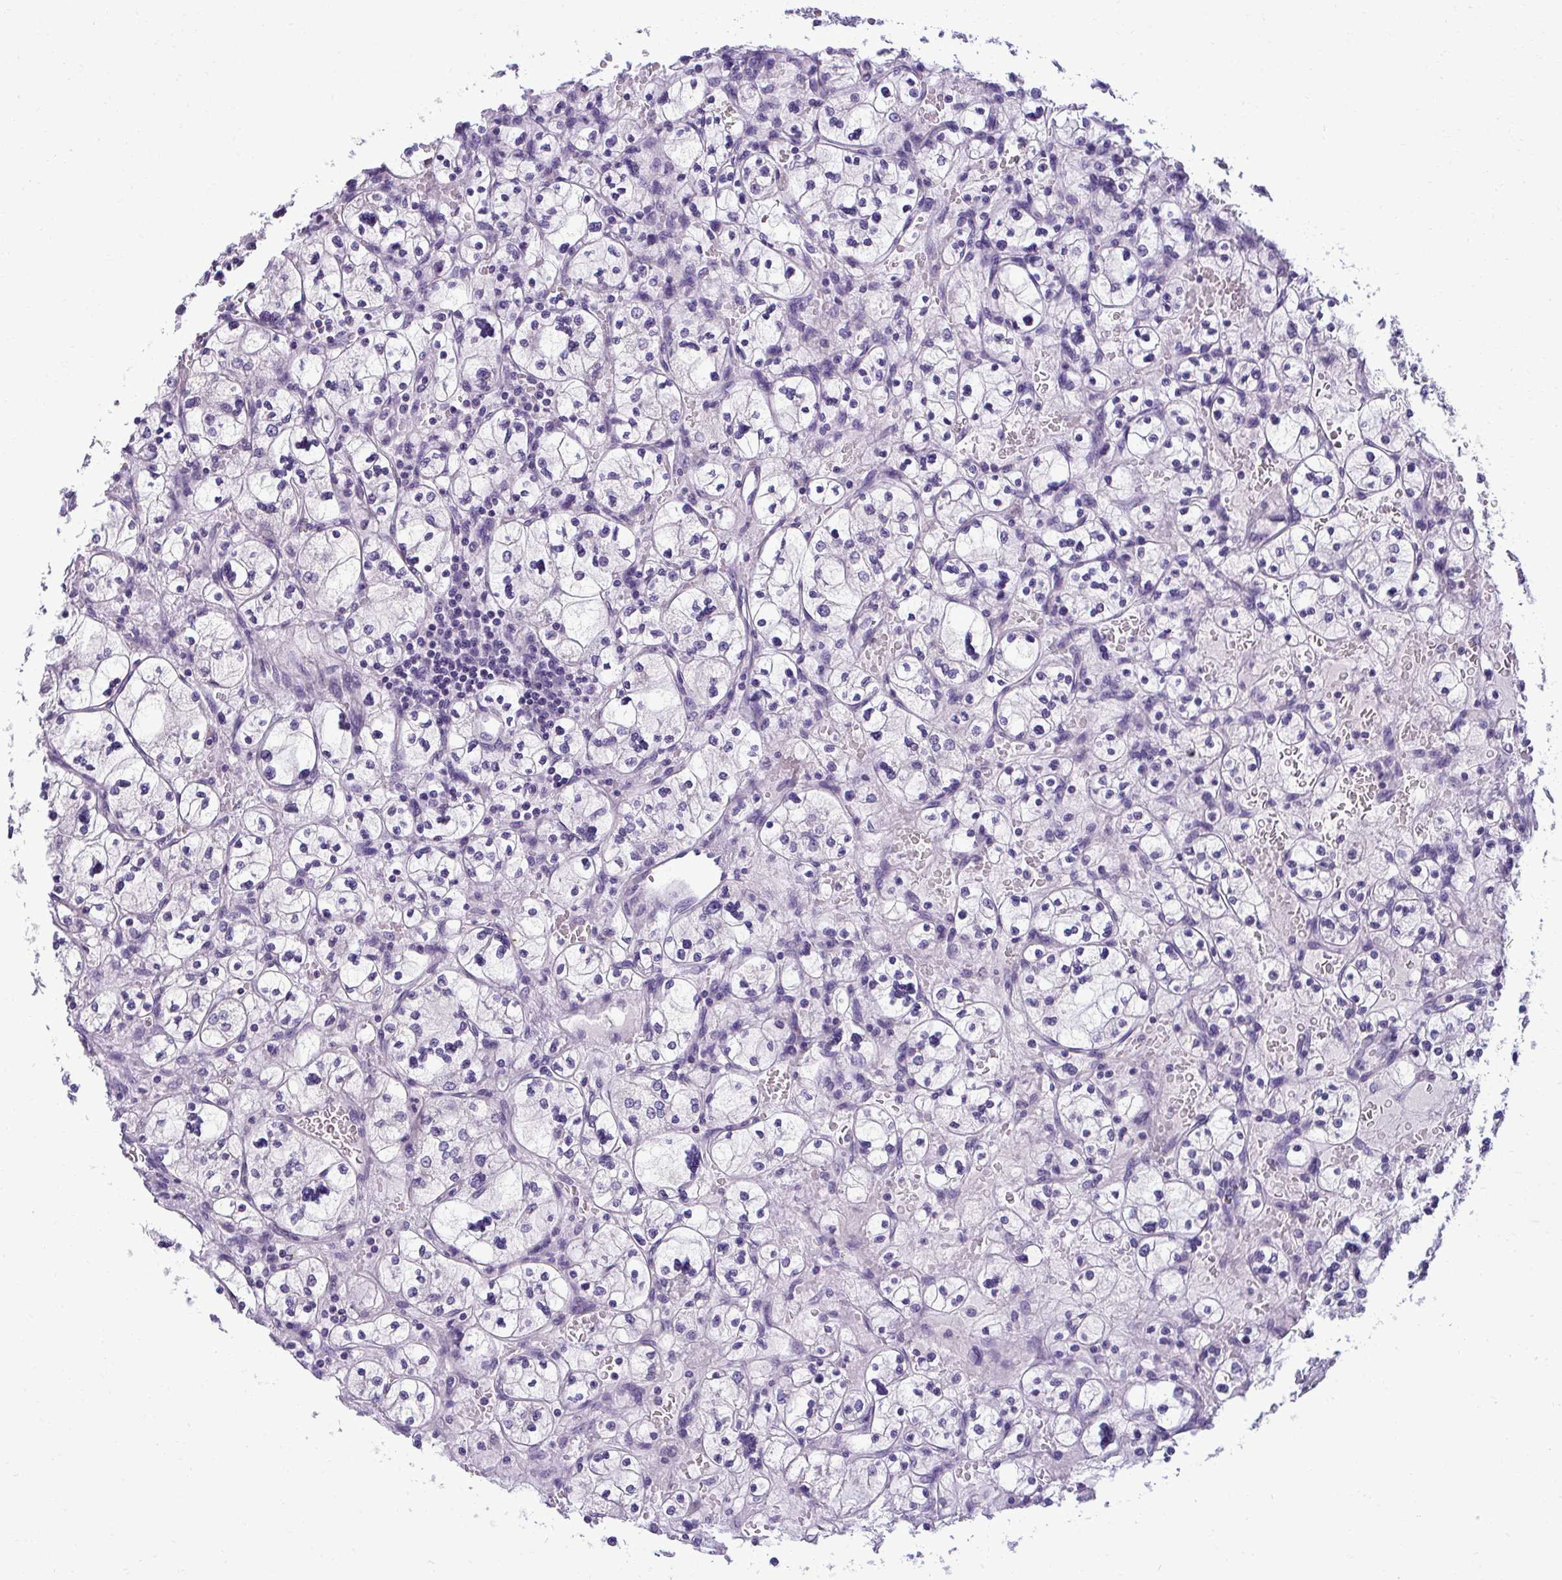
{"staining": {"intensity": "negative", "quantity": "none", "location": "none"}, "tissue": "renal cancer", "cell_type": "Tumor cells", "image_type": "cancer", "snomed": [{"axis": "morphology", "description": "Adenocarcinoma, NOS"}, {"axis": "topography", "description": "Kidney"}], "caption": "IHC of renal cancer (adenocarcinoma) exhibits no expression in tumor cells.", "gene": "SLC30A3", "patient": {"sex": "female", "age": 83}}